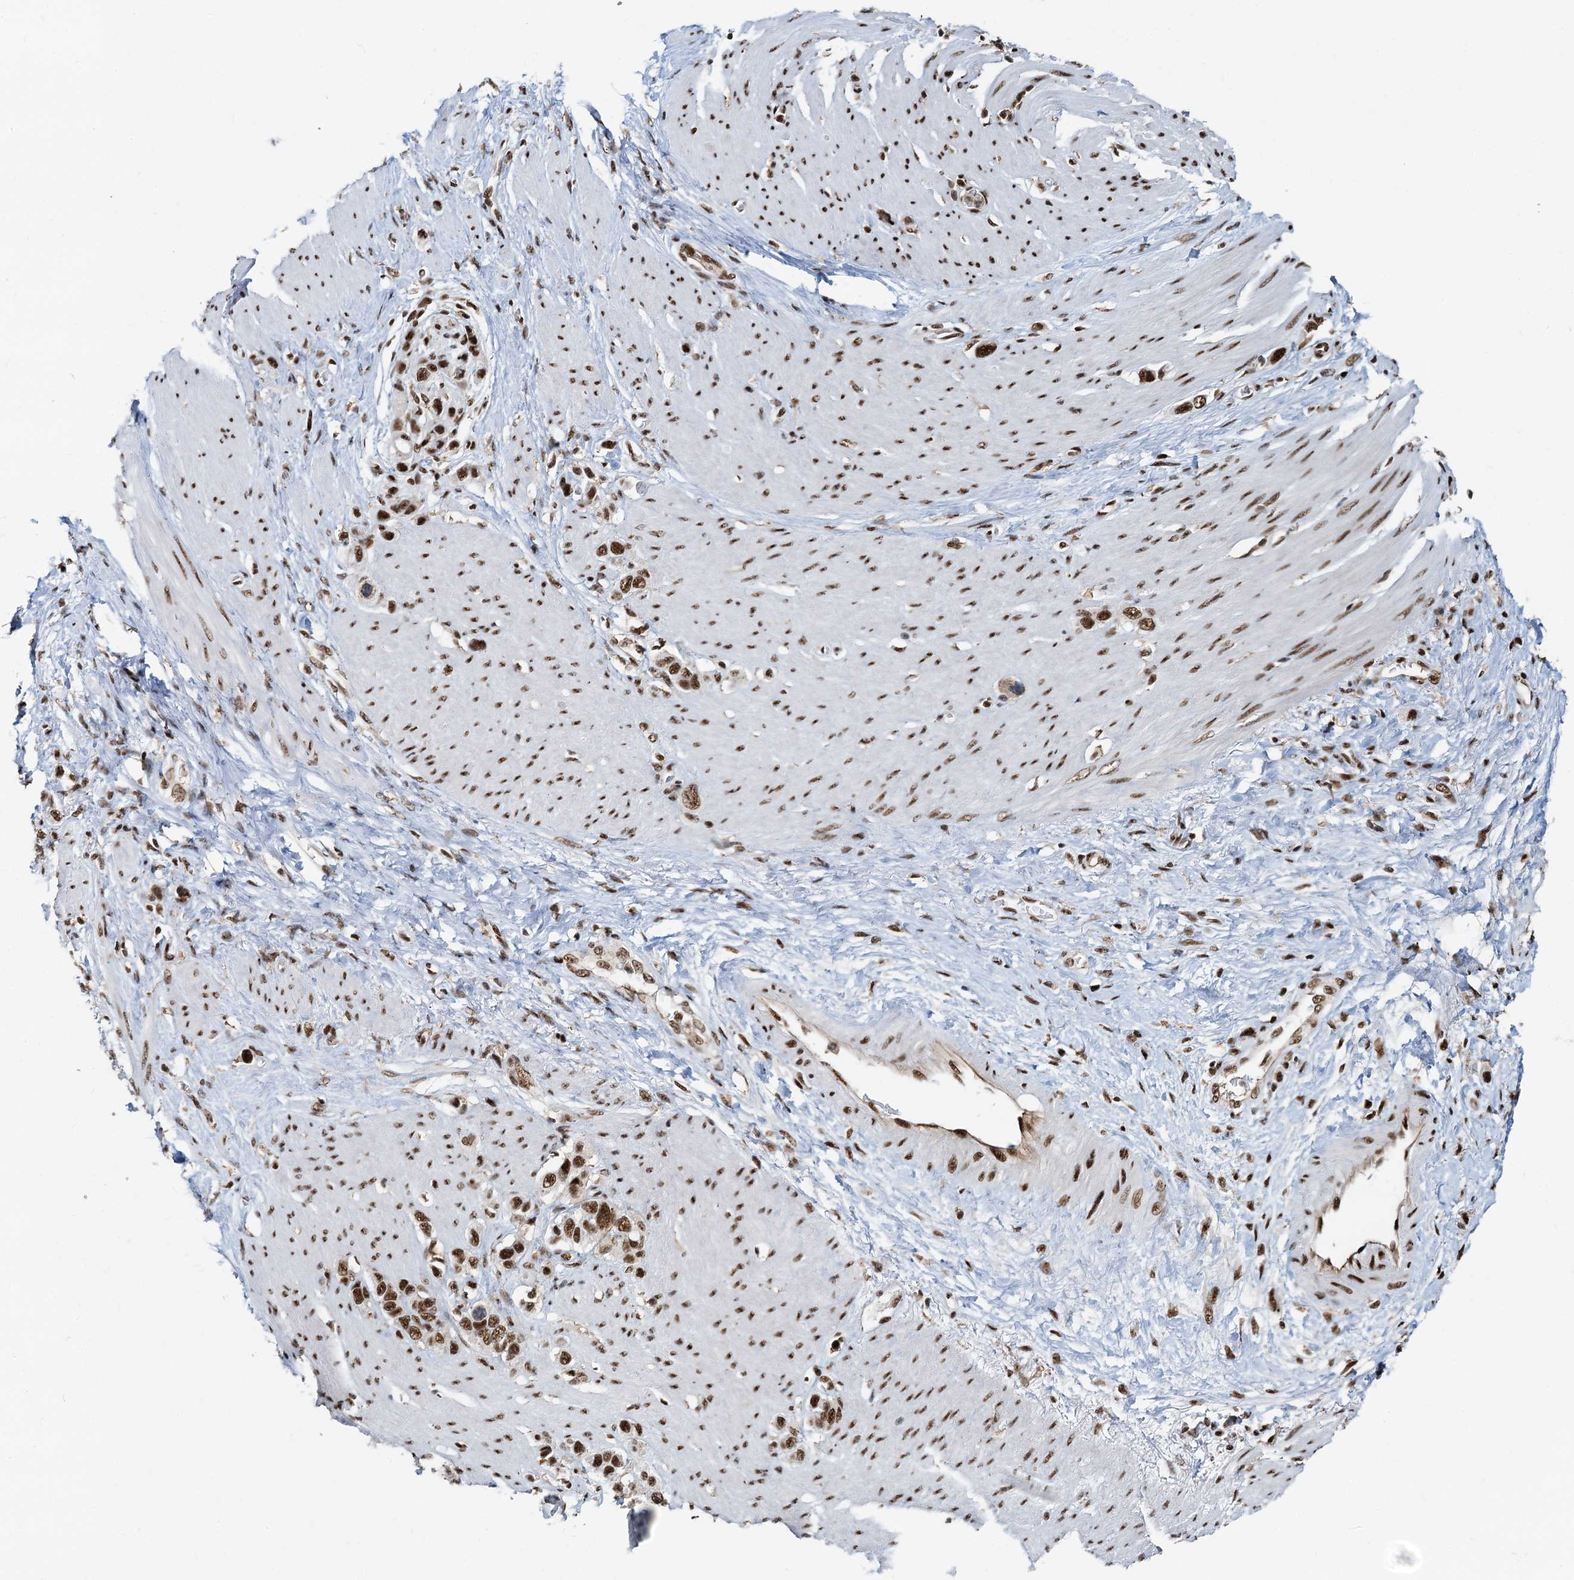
{"staining": {"intensity": "strong", "quantity": ">75%", "location": "nuclear"}, "tissue": "stomach cancer", "cell_type": "Tumor cells", "image_type": "cancer", "snomed": [{"axis": "morphology", "description": "Adenocarcinoma, NOS"}, {"axis": "morphology", "description": "Adenocarcinoma, High grade"}, {"axis": "topography", "description": "Stomach, upper"}, {"axis": "topography", "description": "Stomach, lower"}], "caption": "Brown immunohistochemical staining in human stomach cancer (high-grade adenocarcinoma) displays strong nuclear positivity in about >75% of tumor cells. (Stains: DAB in brown, nuclei in blue, Microscopy: brightfield microscopy at high magnification).", "gene": "RBM26", "patient": {"sex": "female", "age": 65}}